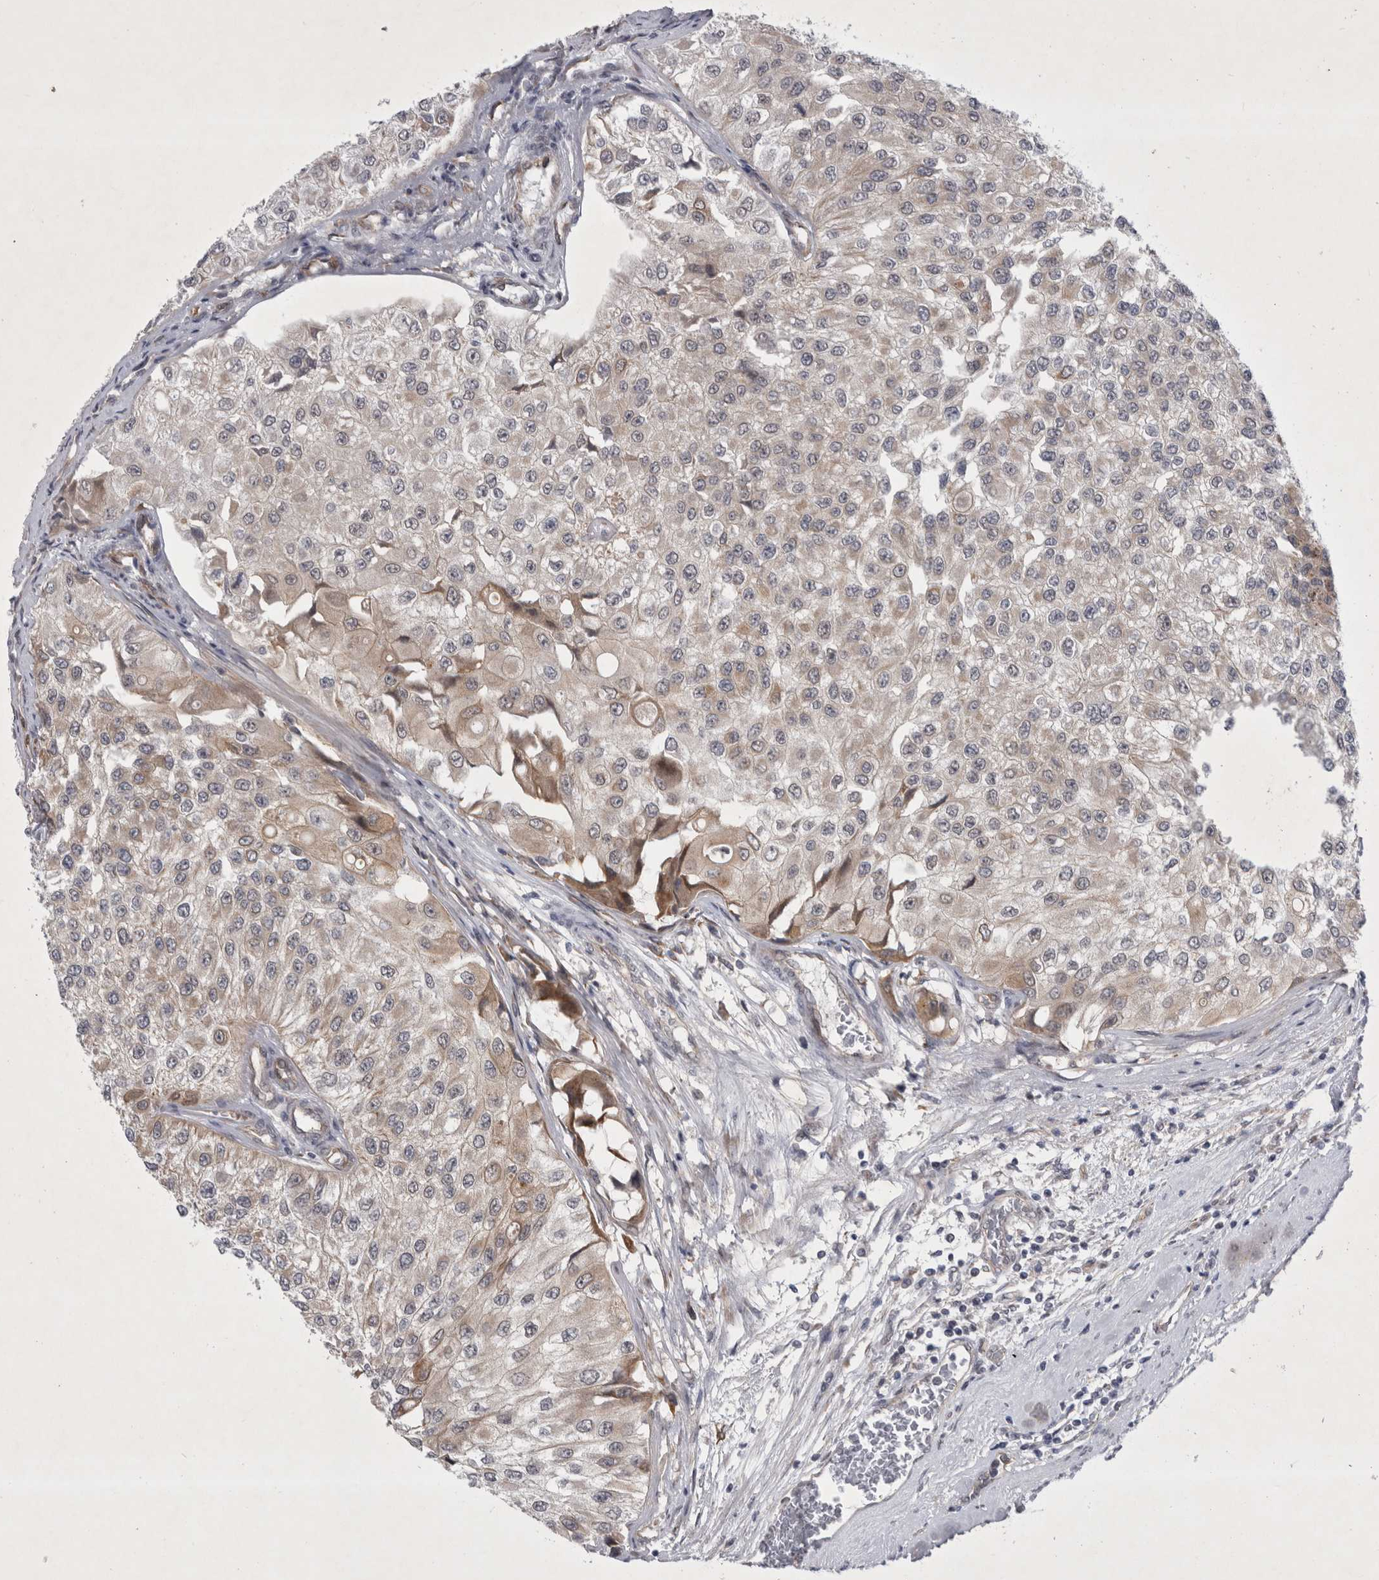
{"staining": {"intensity": "weak", "quantity": "<25%", "location": "cytoplasmic/membranous"}, "tissue": "urothelial cancer", "cell_type": "Tumor cells", "image_type": "cancer", "snomed": [{"axis": "morphology", "description": "Urothelial carcinoma, High grade"}, {"axis": "topography", "description": "Kidney"}, {"axis": "topography", "description": "Urinary bladder"}], "caption": "Tumor cells are negative for brown protein staining in urothelial carcinoma (high-grade).", "gene": "PARP11", "patient": {"sex": "male", "age": 77}}